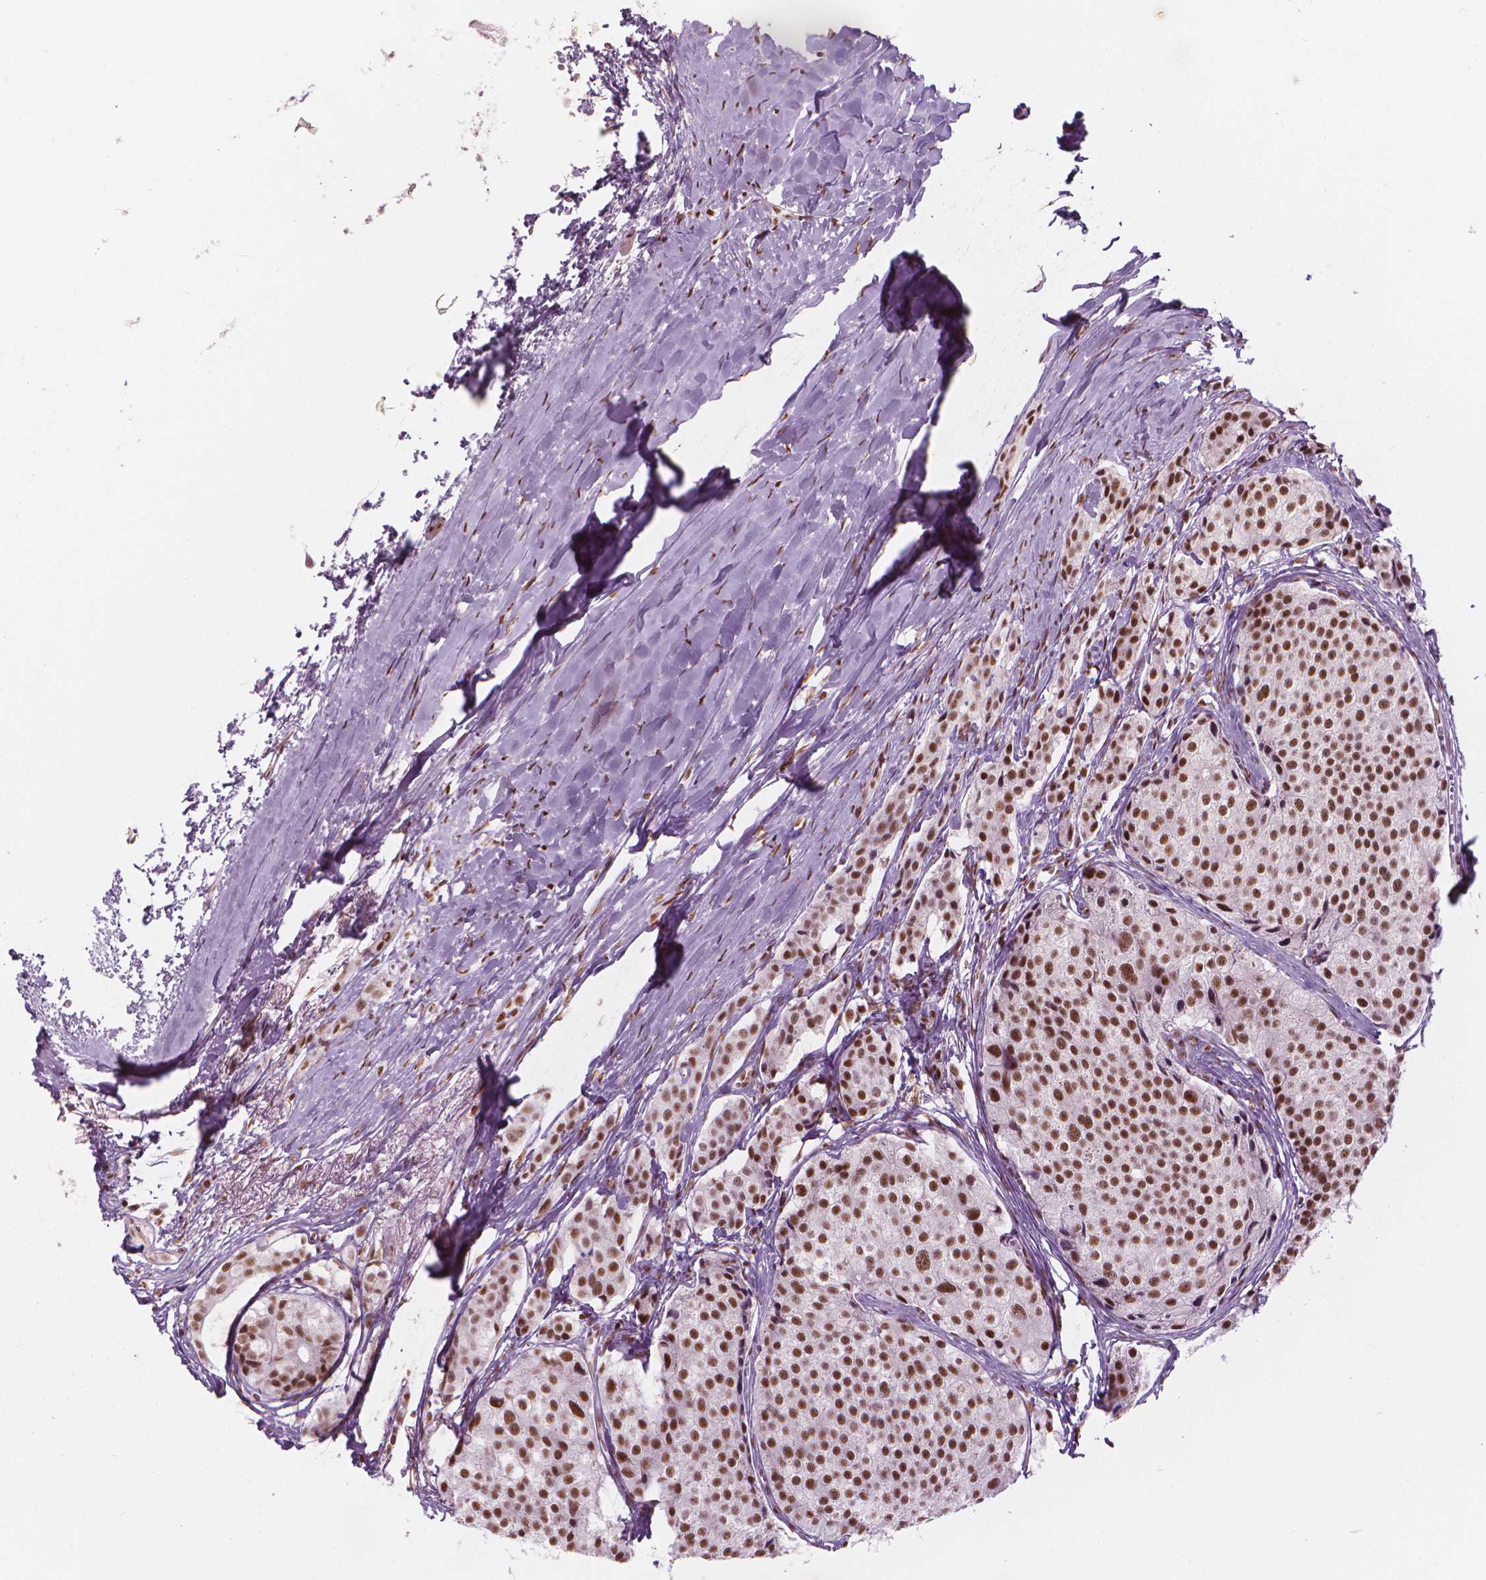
{"staining": {"intensity": "strong", "quantity": ">75%", "location": "nuclear"}, "tissue": "carcinoid", "cell_type": "Tumor cells", "image_type": "cancer", "snomed": [{"axis": "morphology", "description": "Carcinoid, malignant, NOS"}, {"axis": "topography", "description": "Small intestine"}], "caption": "A brown stain shows strong nuclear expression of a protein in human carcinoid tumor cells.", "gene": "ELF2", "patient": {"sex": "female", "age": 65}}